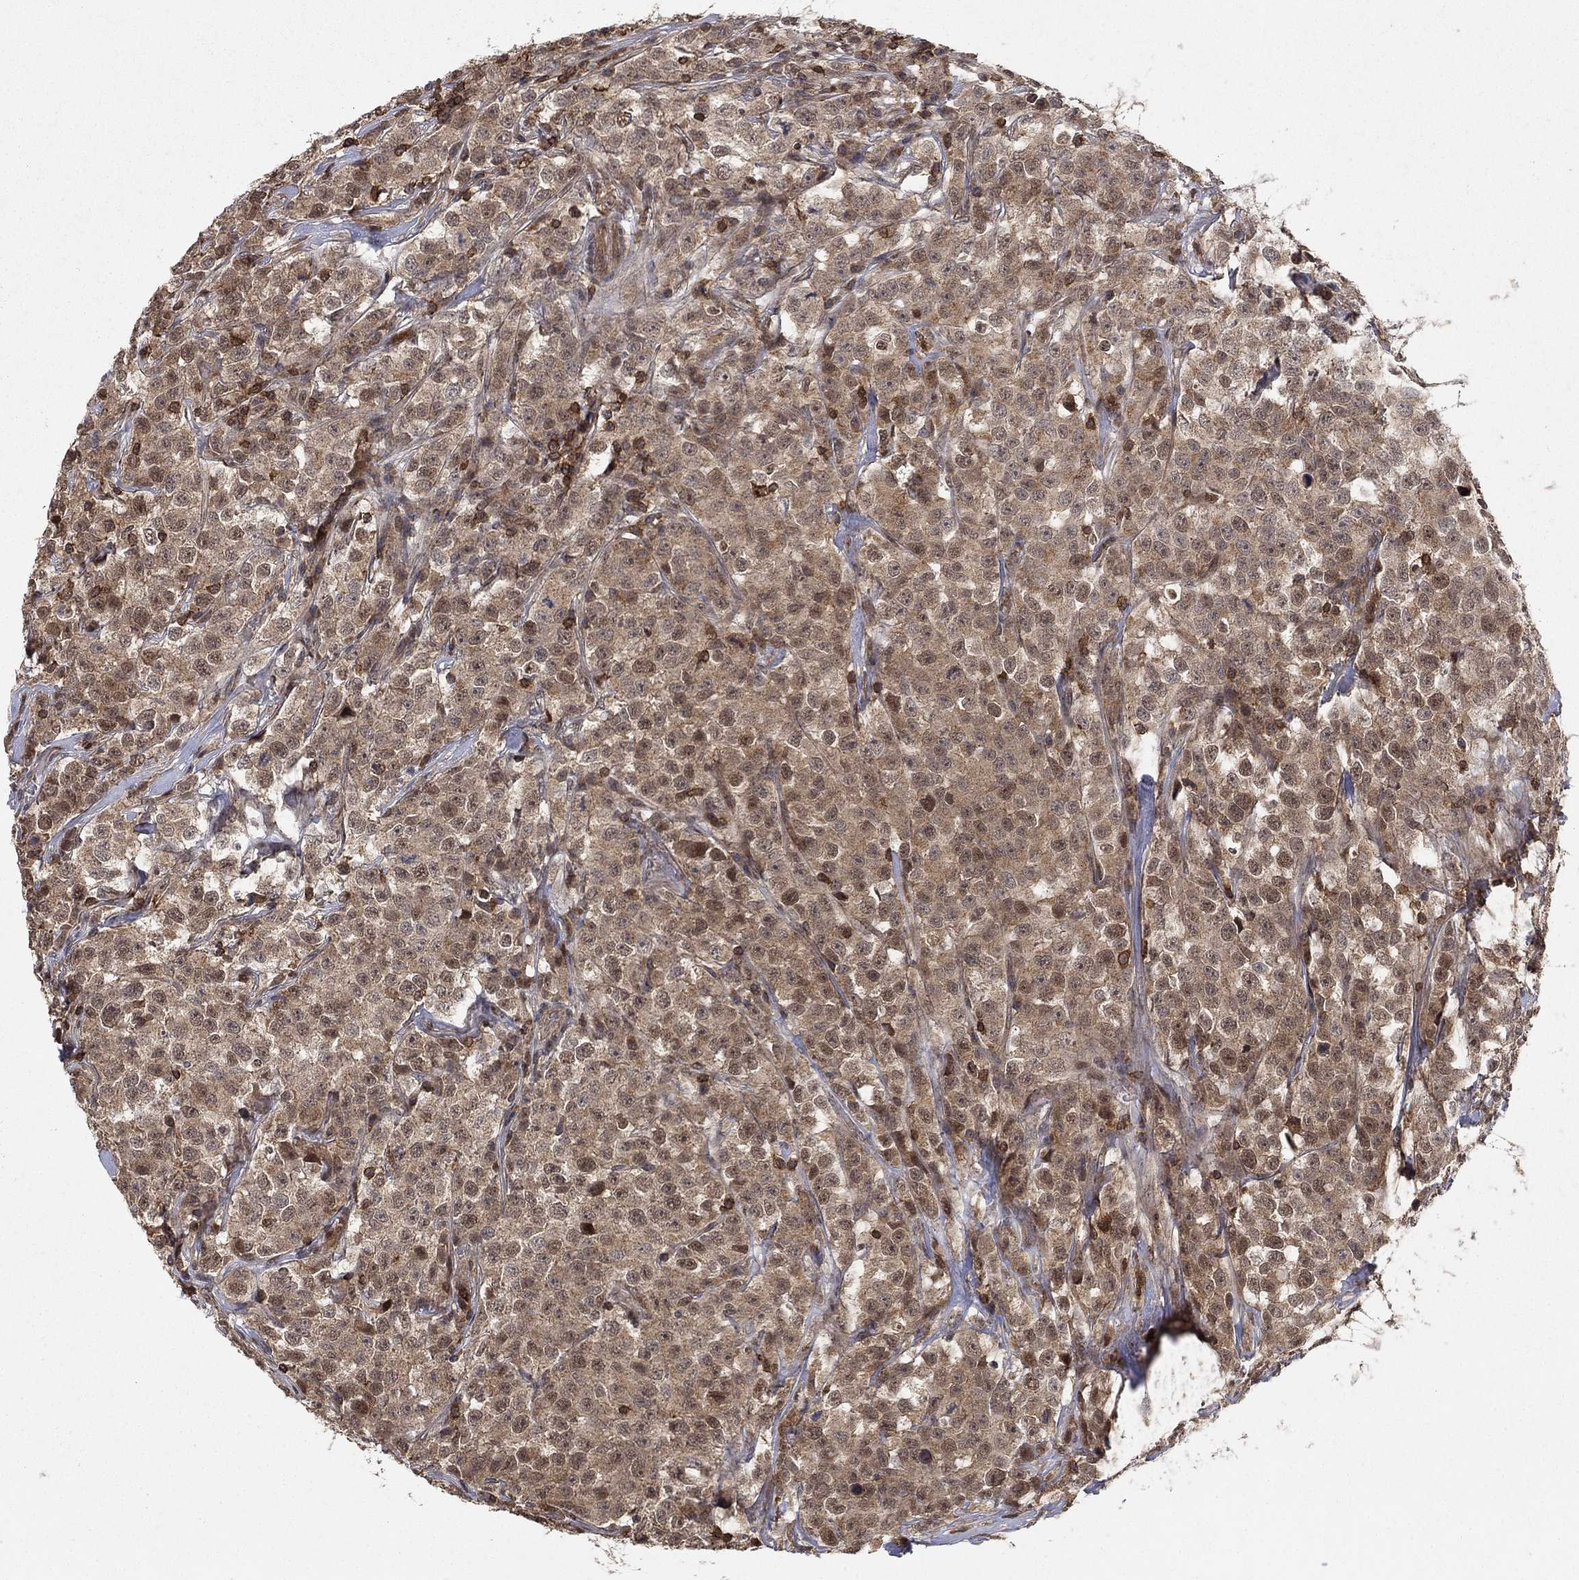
{"staining": {"intensity": "moderate", "quantity": ">75%", "location": "cytoplasmic/membranous,nuclear"}, "tissue": "testis cancer", "cell_type": "Tumor cells", "image_type": "cancer", "snomed": [{"axis": "morphology", "description": "Seminoma, NOS"}, {"axis": "topography", "description": "Testis"}], "caption": "Seminoma (testis) stained with a brown dye exhibits moderate cytoplasmic/membranous and nuclear positive positivity in approximately >75% of tumor cells.", "gene": "CCDC66", "patient": {"sex": "male", "age": 59}}